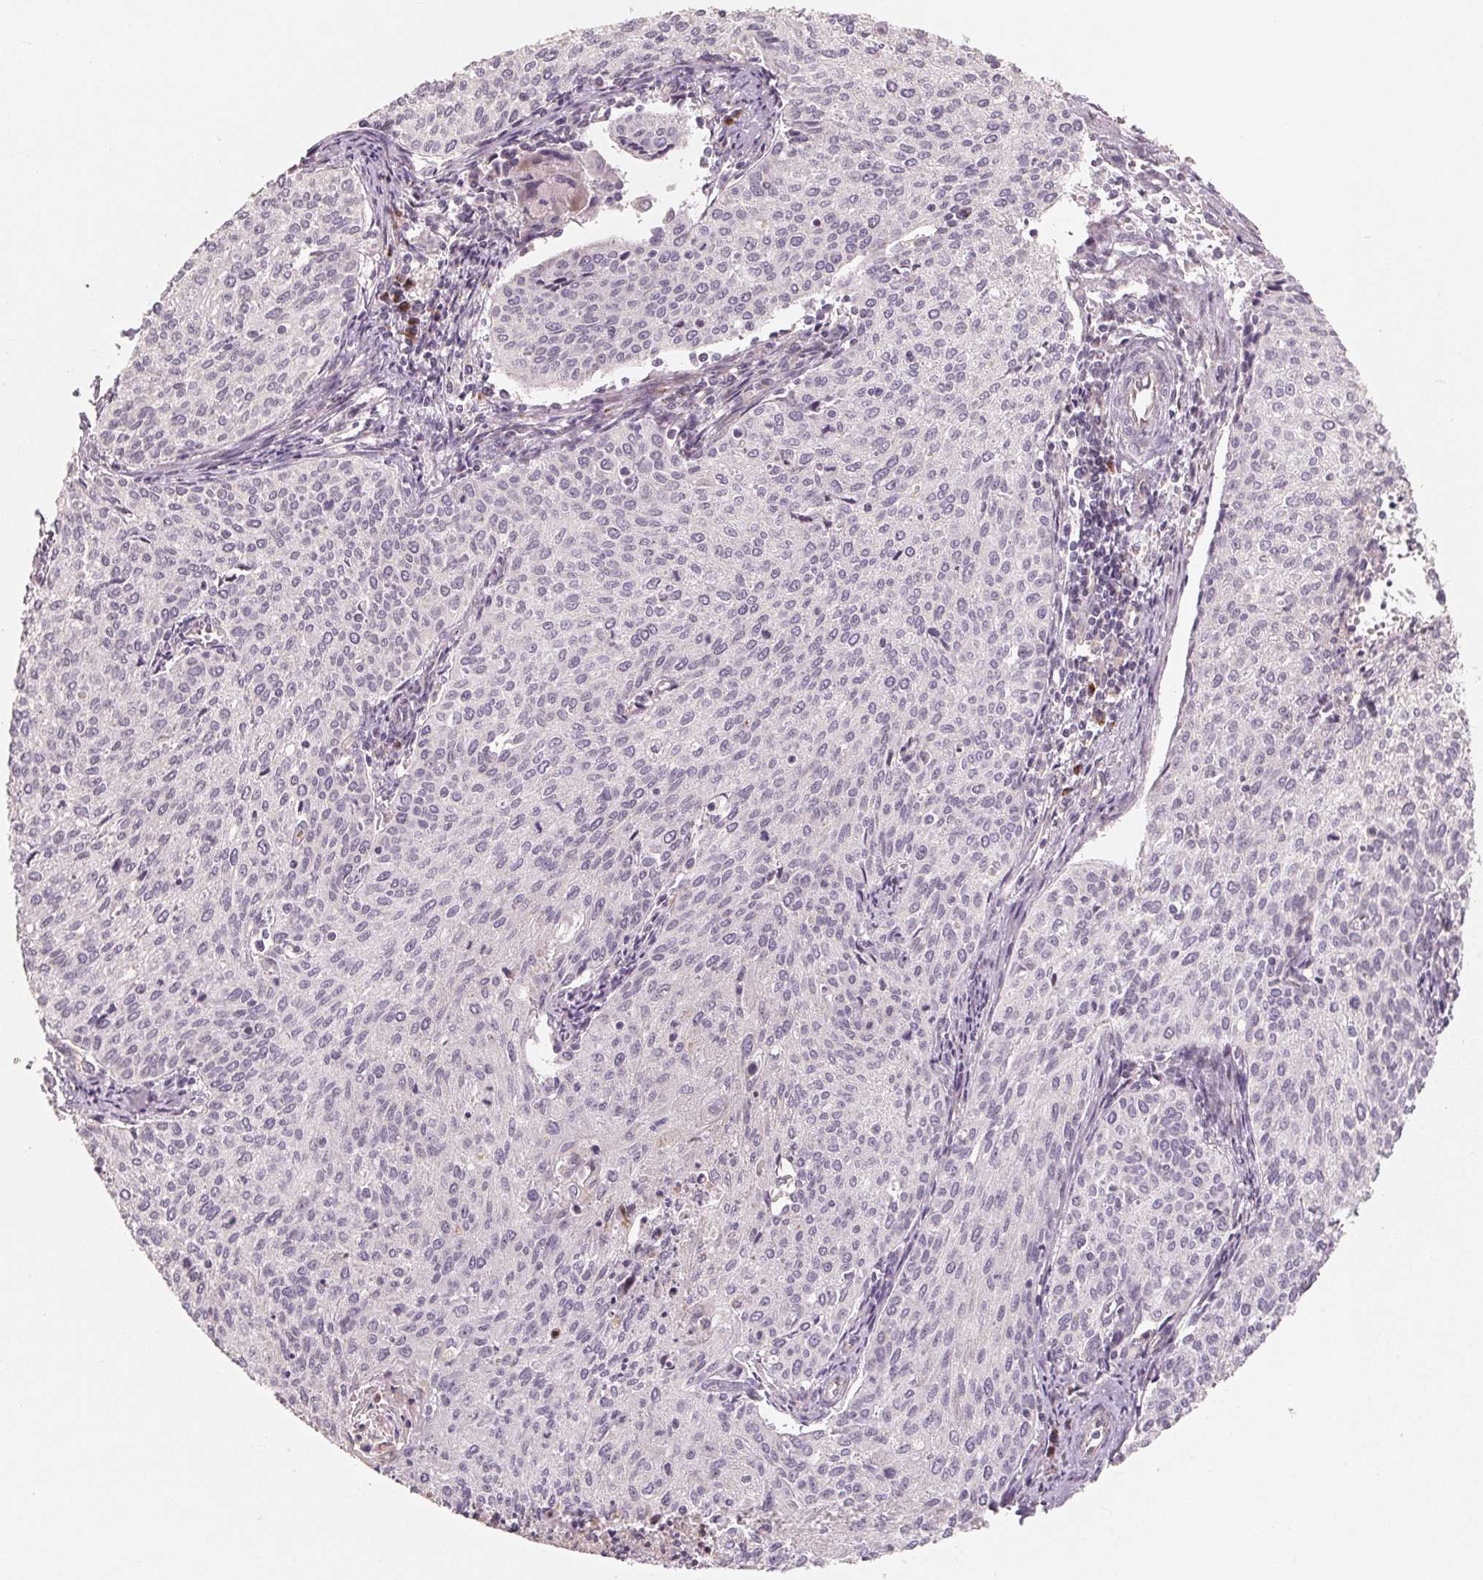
{"staining": {"intensity": "negative", "quantity": "none", "location": "none"}, "tissue": "cervical cancer", "cell_type": "Tumor cells", "image_type": "cancer", "snomed": [{"axis": "morphology", "description": "Squamous cell carcinoma, NOS"}, {"axis": "topography", "description": "Cervix"}], "caption": "Image shows no significant protein staining in tumor cells of squamous cell carcinoma (cervical). The staining was performed using DAB to visualize the protein expression in brown, while the nuclei were stained in blue with hematoxylin (Magnification: 20x).", "gene": "TMSB15B", "patient": {"sex": "female", "age": 38}}